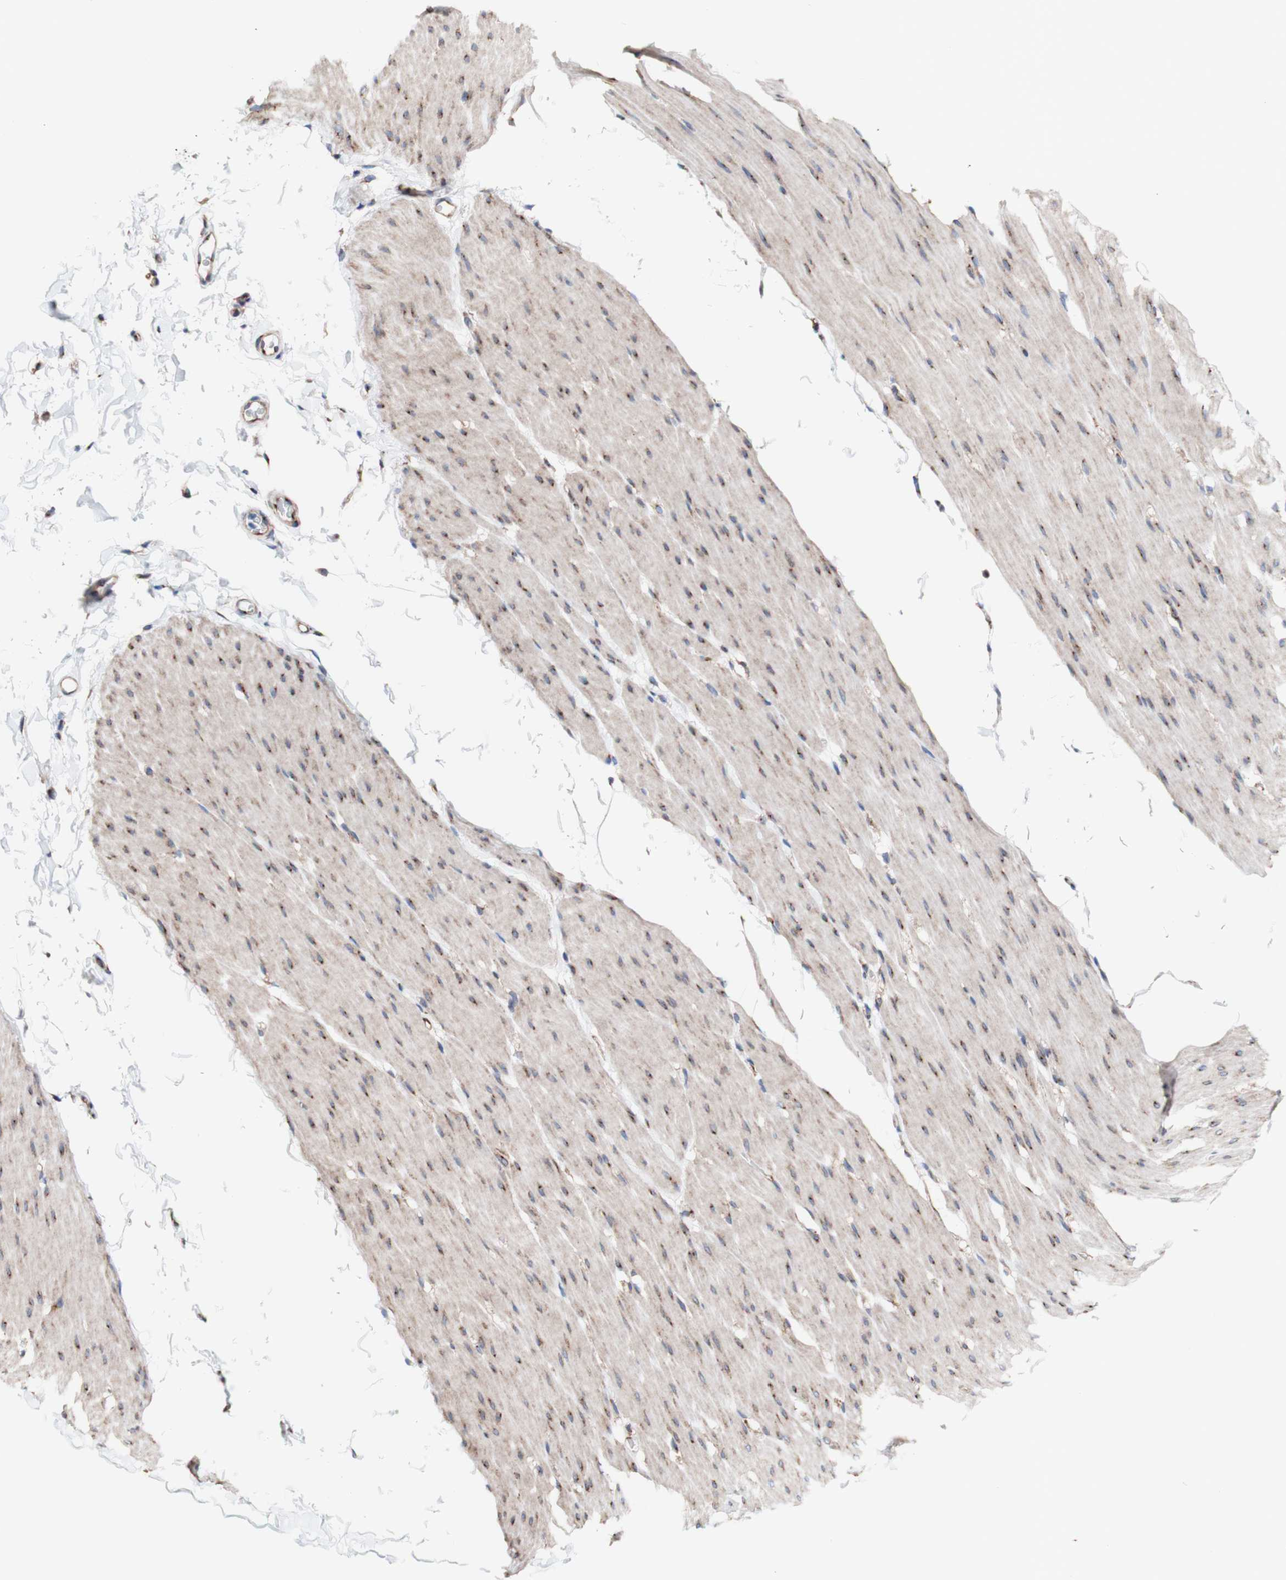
{"staining": {"intensity": "moderate", "quantity": "25%-75%", "location": "cytoplasmic/membranous,nuclear"}, "tissue": "smooth muscle", "cell_type": "Smooth muscle cells", "image_type": "normal", "snomed": [{"axis": "morphology", "description": "Normal tissue, NOS"}, {"axis": "topography", "description": "Smooth muscle"}, {"axis": "topography", "description": "Colon"}], "caption": "Normal smooth muscle was stained to show a protein in brown. There is medium levels of moderate cytoplasmic/membranous,nuclear positivity in about 25%-75% of smooth muscle cells. (Stains: DAB (3,3'-diaminobenzidine) in brown, nuclei in blue, Microscopy: brightfield microscopy at high magnification).", "gene": "LRIG3", "patient": {"sex": "male", "age": 67}}